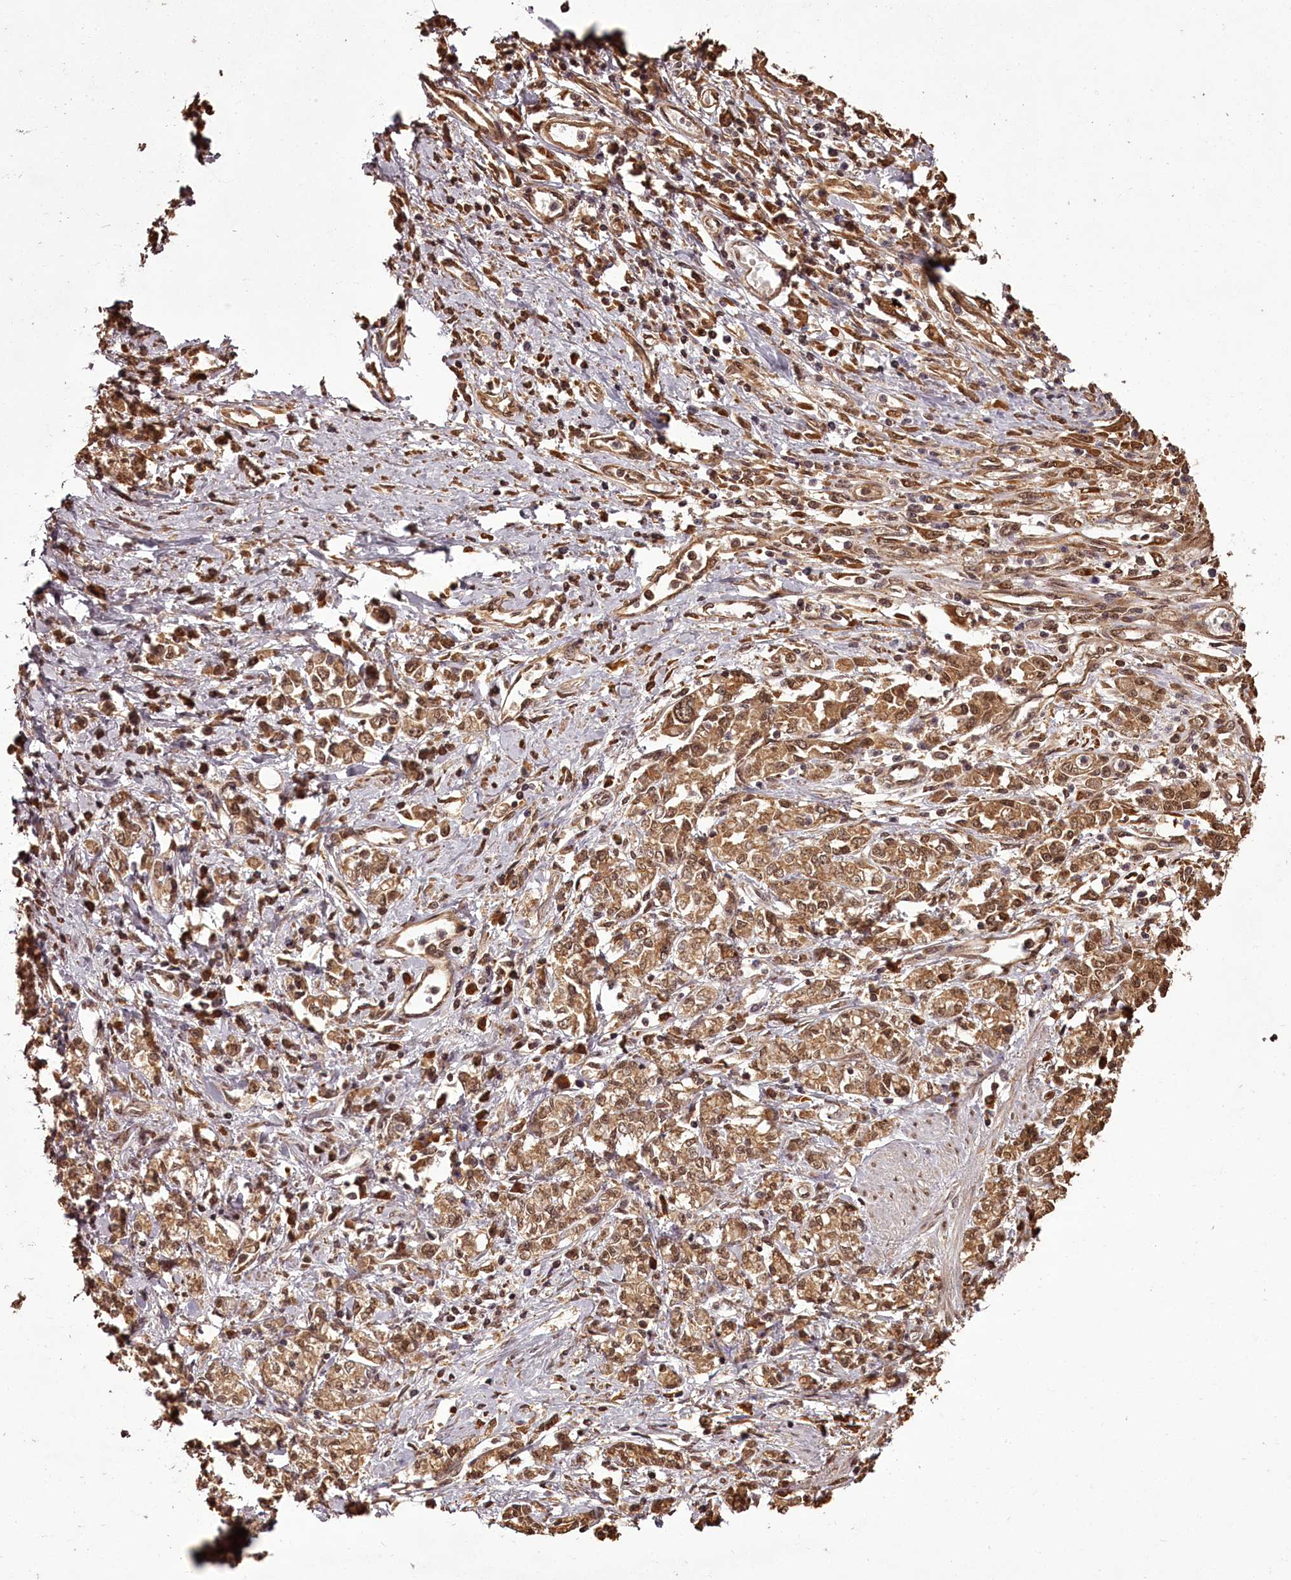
{"staining": {"intensity": "moderate", "quantity": ">75%", "location": "cytoplasmic/membranous,nuclear"}, "tissue": "stomach cancer", "cell_type": "Tumor cells", "image_type": "cancer", "snomed": [{"axis": "morphology", "description": "Adenocarcinoma, NOS"}, {"axis": "topography", "description": "Stomach"}], "caption": "Immunohistochemistry (IHC) (DAB) staining of human stomach cancer (adenocarcinoma) displays moderate cytoplasmic/membranous and nuclear protein expression in approximately >75% of tumor cells. (IHC, brightfield microscopy, high magnification).", "gene": "NPRL2", "patient": {"sex": "female", "age": 76}}